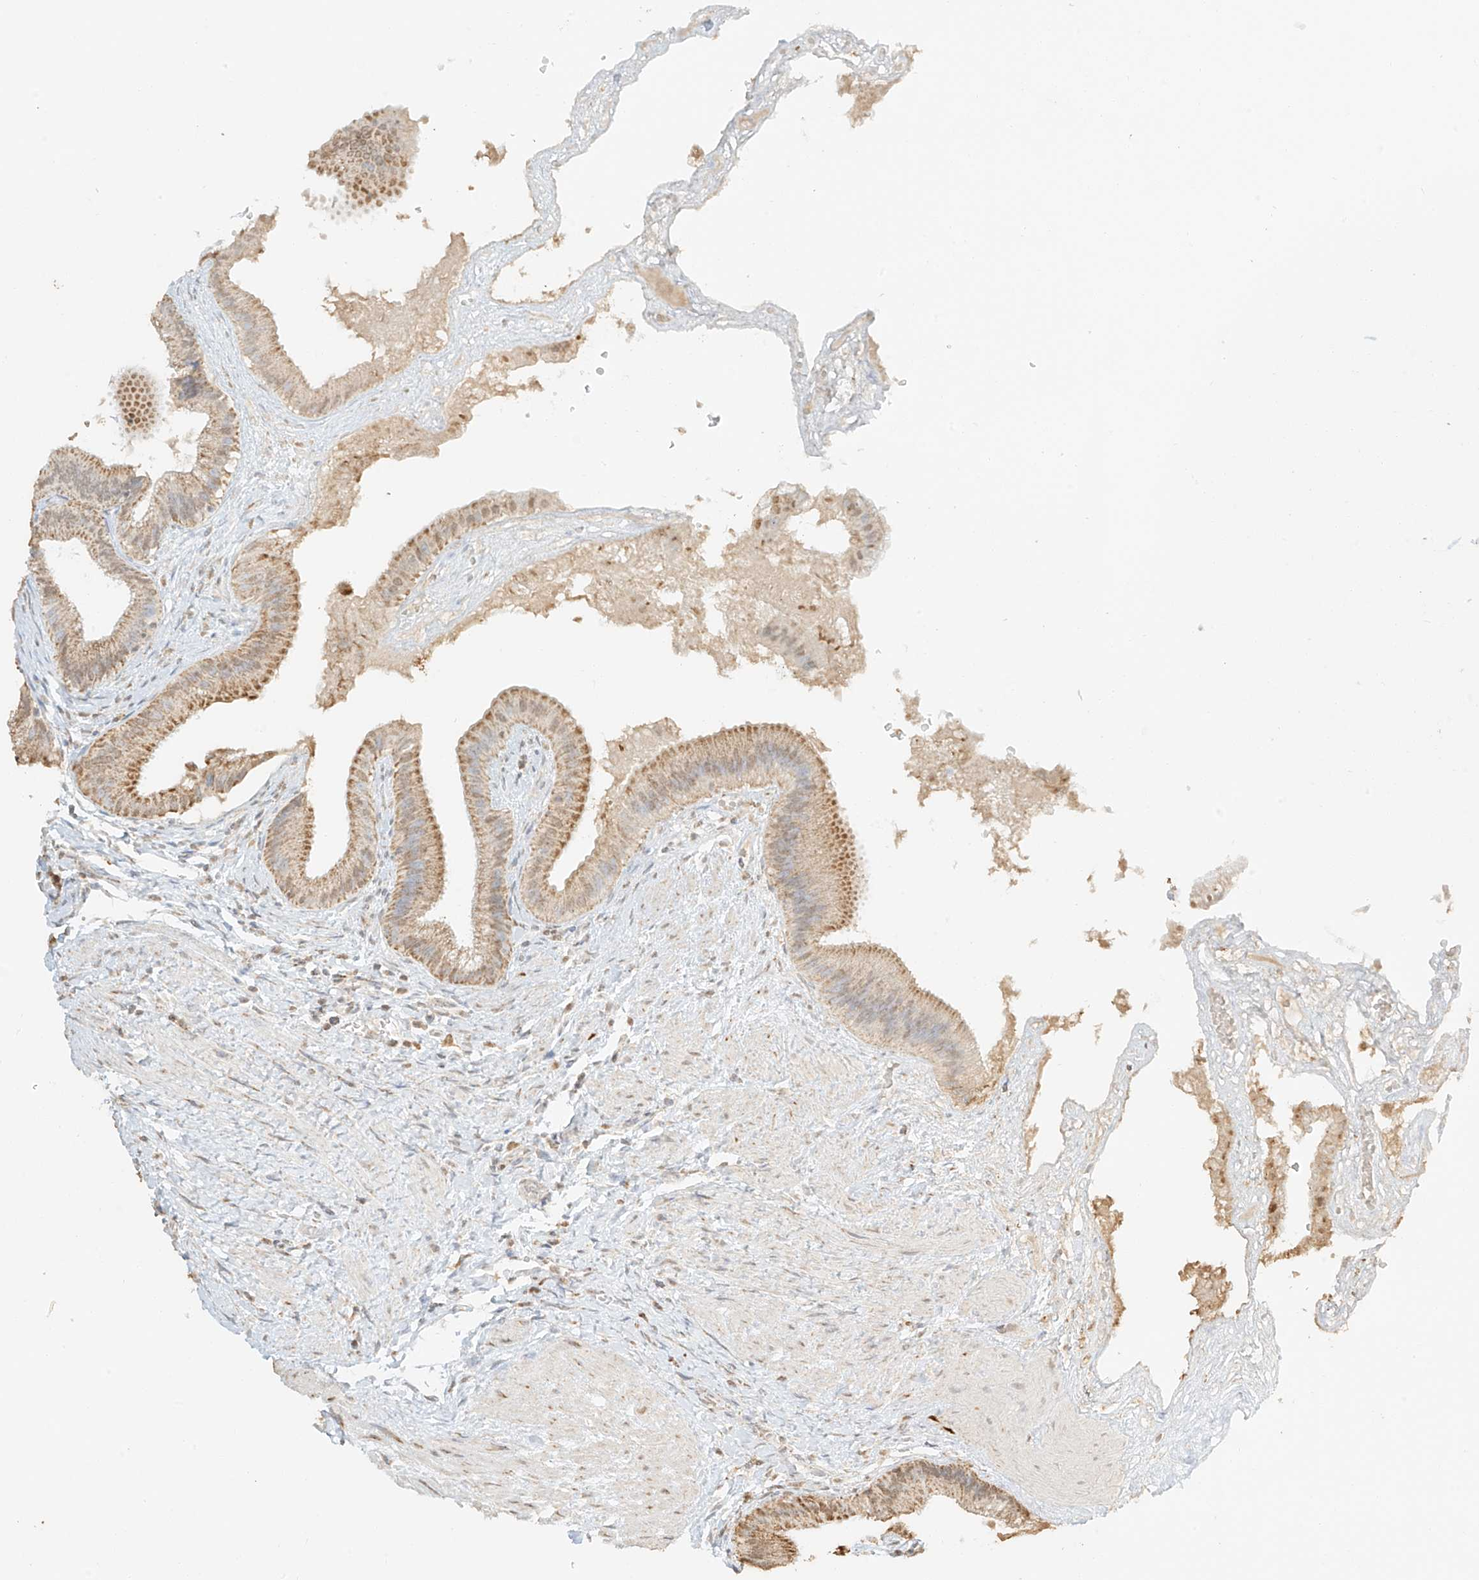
{"staining": {"intensity": "moderate", "quantity": ">75%", "location": "cytoplasmic/membranous"}, "tissue": "gallbladder", "cell_type": "Glandular cells", "image_type": "normal", "snomed": [{"axis": "morphology", "description": "Normal tissue, NOS"}, {"axis": "topography", "description": "Gallbladder"}], "caption": "Unremarkable gallbladder displays moderate cytoplasmic/membranous positivity in approximately >75% of glandular cells.", "gene": "MIPEP", "patient": {"sex": "male", "age": 55}}